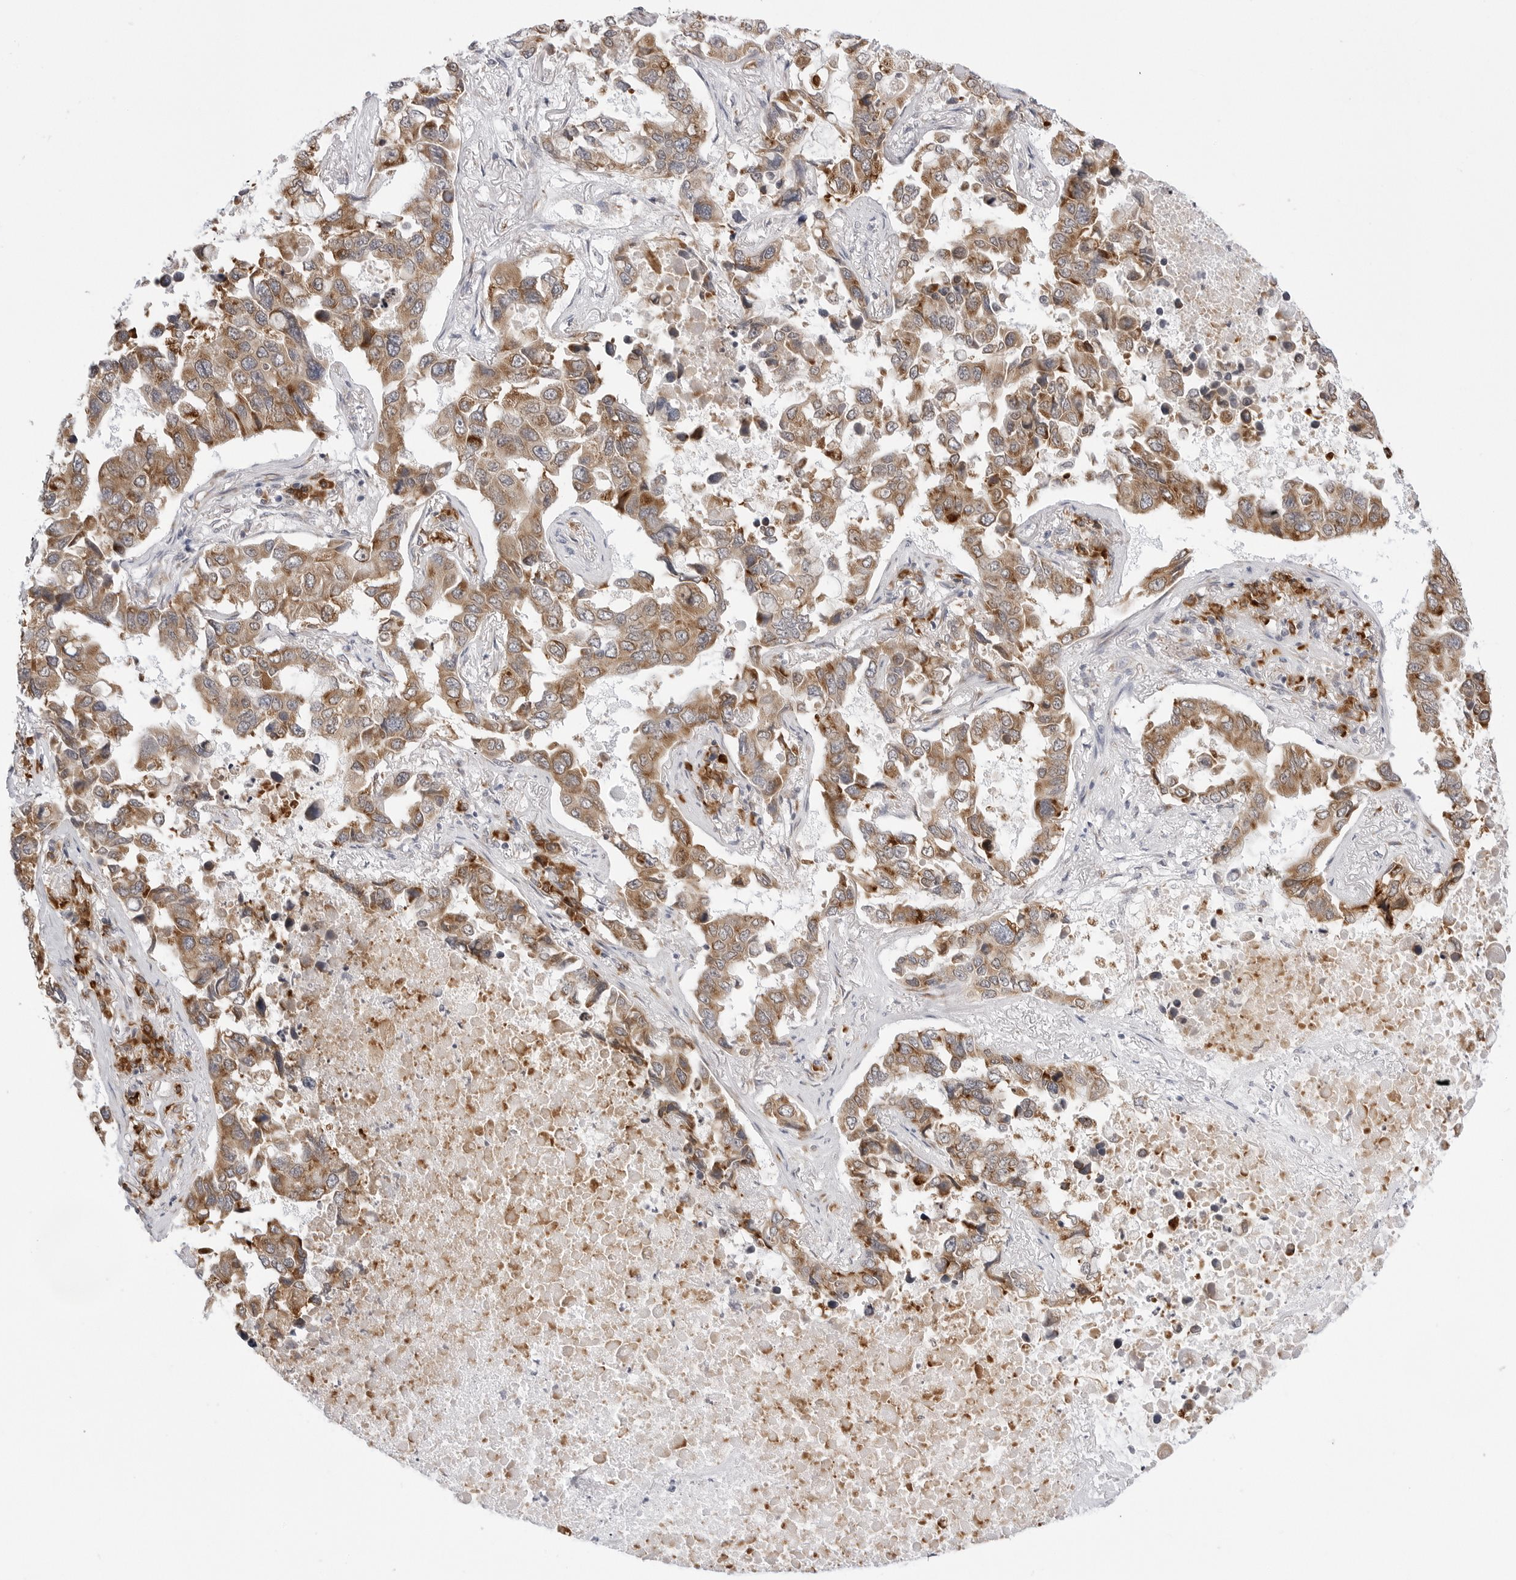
{"staining": {"intensity": "moderate", "quantity": ">75%", "location": "cytoplasmic/membranous"}, "tissue": "lung cancer", "cell_type": "Tumor cells", "image_type": "cancer", "snomed": [{"axis": "morphology", "description": "Adenocarcinoma, NOS"}, {"axis": "topography", "description": "Lung"}], "caption": "Lung cancer stained for a protein (brown) shows moderate cytoplasmic/membranous positive expression in approximately >75% of tumor cells.", "gene": "RPN1", "patient": {"sex": "male", "age": 64}}